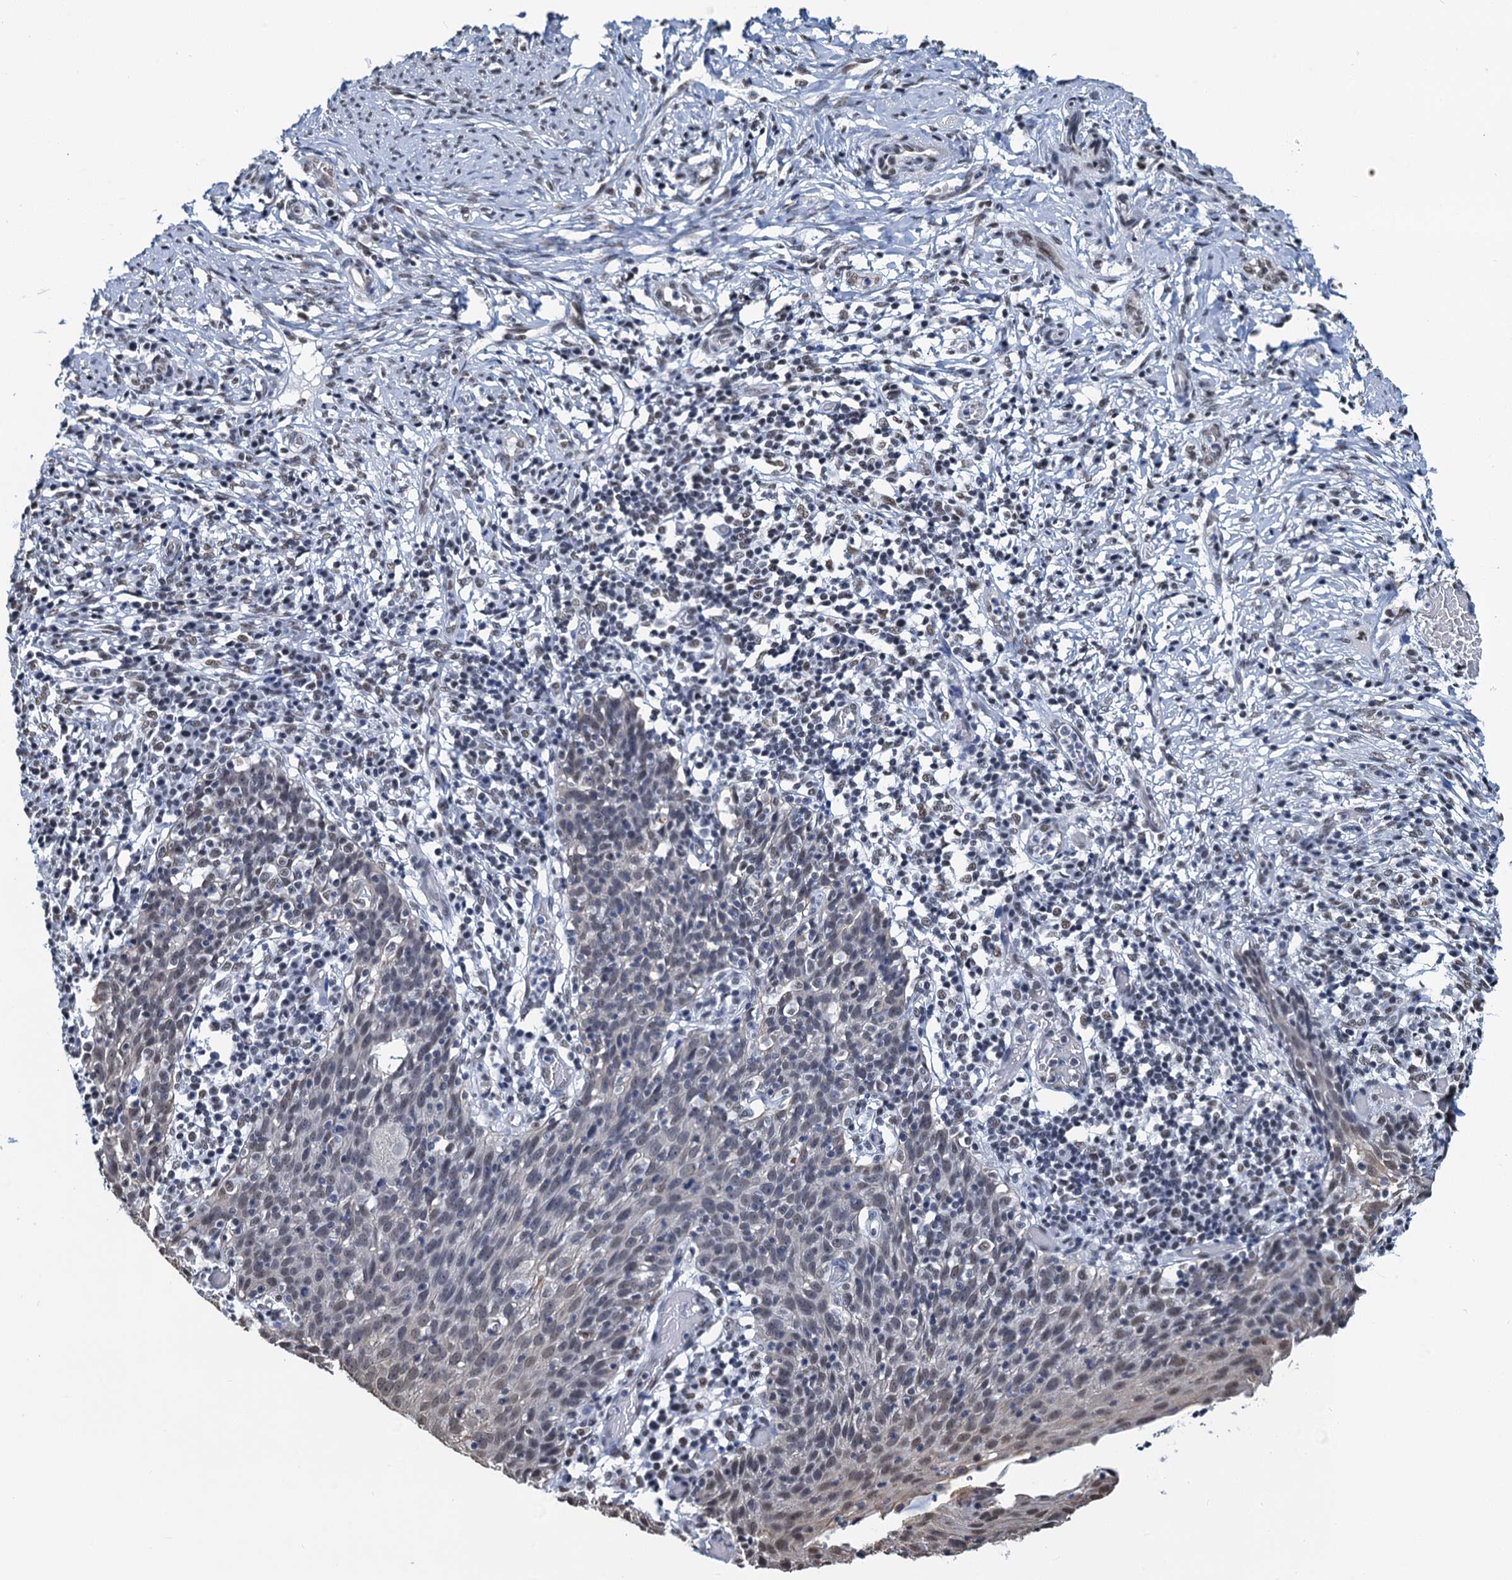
{"staining": {"intensity": "negative", "quantity": "none", "location": "none"}, "tissue": "cervical cancer", "cell_type": "Tumor cells", "image_type": "cancer", "snomed": [{"axis": "morphology", "description": "Squamous cell carcinoma, NOS"}, {"axis": "topography", "description": "Cervix"}], "caption": "Cervical cancer (squamous cell carcinoma) stained for a protein using immunohistochemistry (IHC) shows no staining tumor cells.", "gene": "ZNF609", "patient": {"sex": "female", "age": 50}}